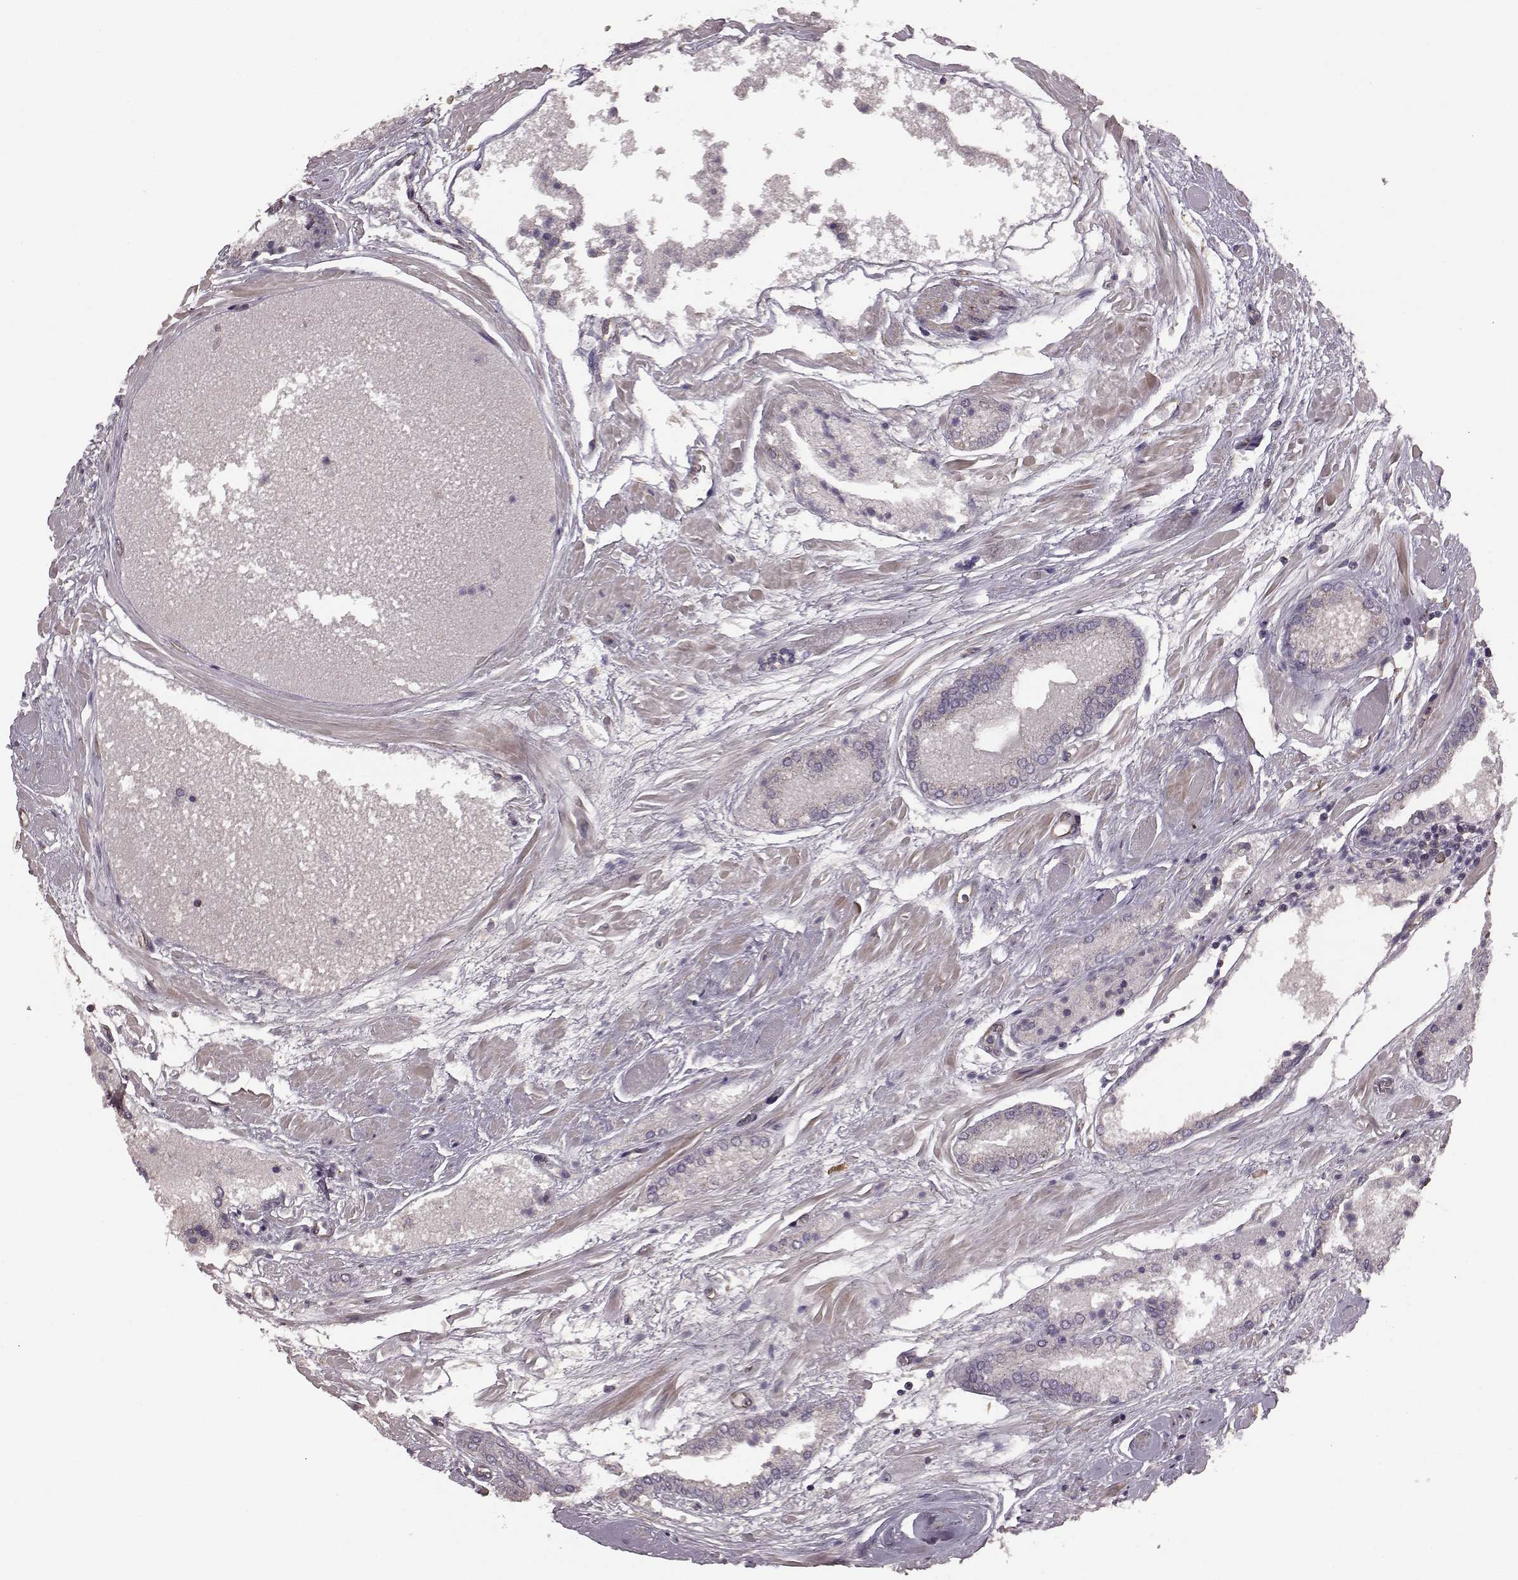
{"staining": {"intensity": "negative", "quantity": "none", "location": "none"}, "tissue": "prostate cancer", "cell_type": "Tumor cells", "image_type": "cancer", "snomed": [{"axis": "morphology", "description": "Adenocarcinoma, High grade"}, {"axis": "topography", "description": "Prostate"}], "caption": "Adenocarcinoma (high-grade) (prostate) stained for a protein using immunohistochemistry exhibits no staining tumor cells.", "gene": "NTF3", "patient": {"sex": "male", "age": 56}}